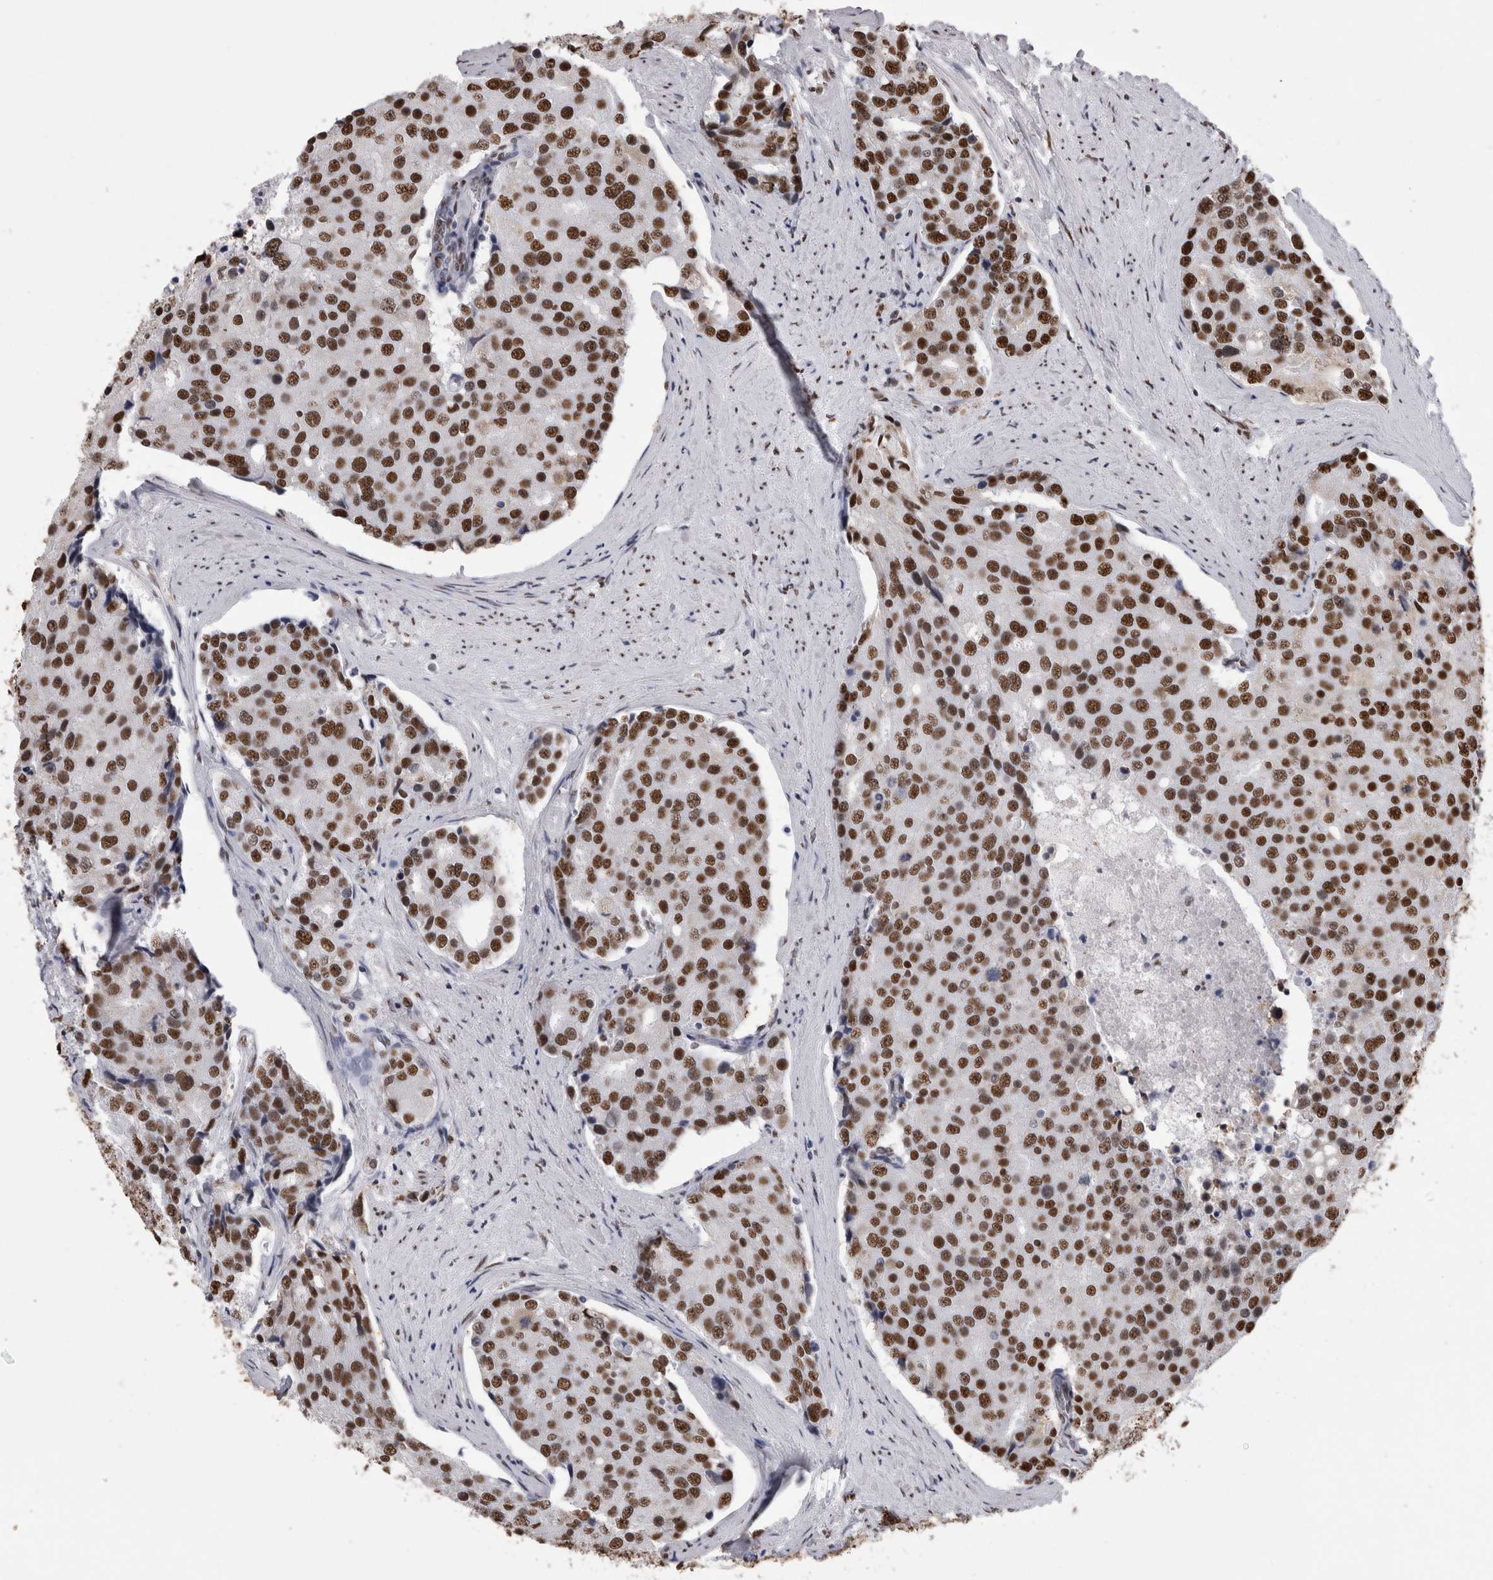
{"staining": {"intensity": "strong", "quantity": ">75%", "location": "nuclear"}, "tissue": "prostate cancer", "cell_type": "Tumor cells", "image_type": "cancer", "snomed": [{"axis": "morphology", "description": "Adenocarcinoma, High grade"}, {"axis": "topography", "description": "Prostate"}], "caption": "Prostate cancer (high-grade adenocarcinoma) stained for a protein (brown) demonstrates strong nuclear positive expression in approximately >75% of tumor cells.", "gene": "ALPK3", "patient": {"sex": "male", "age": 50}}